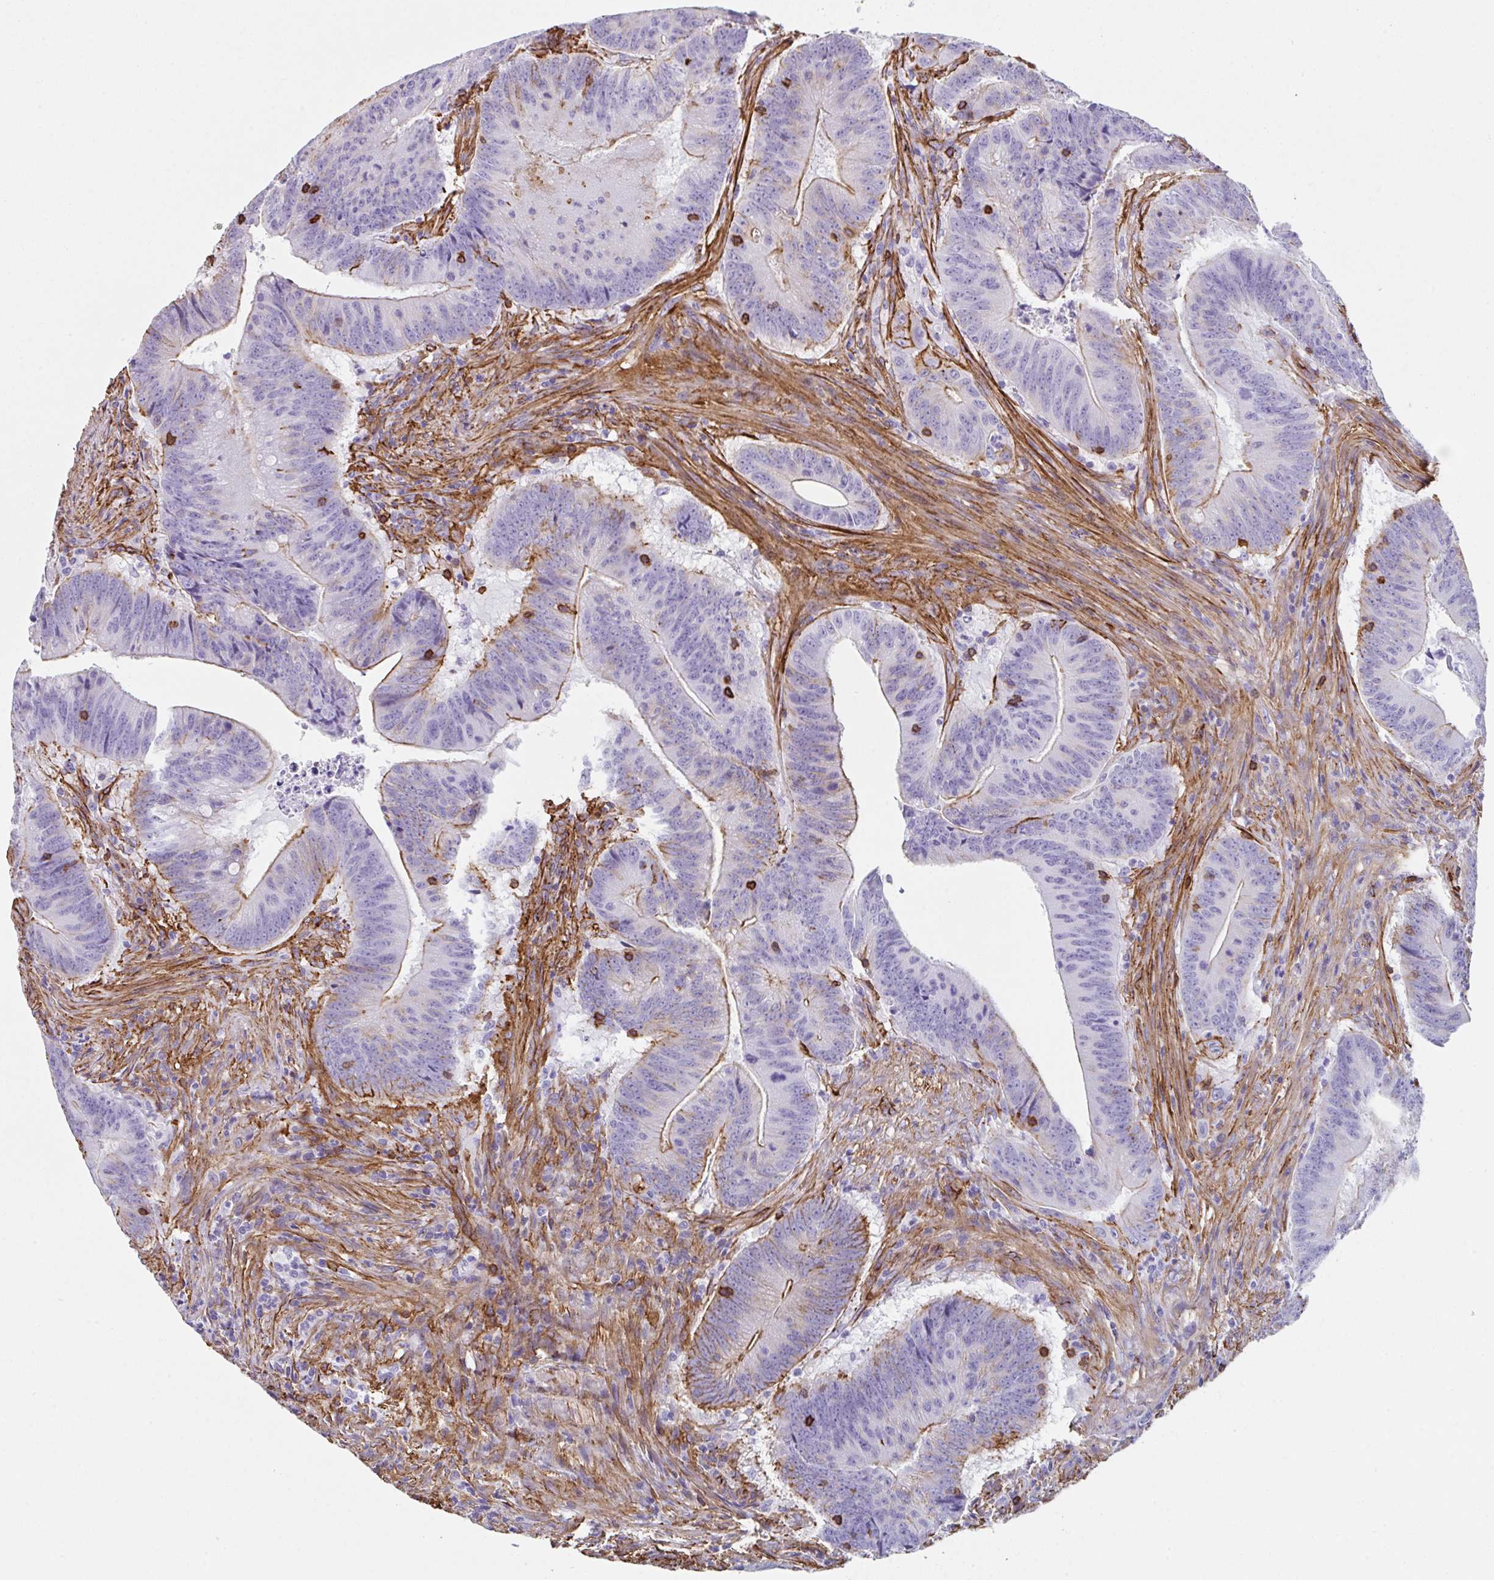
{"staining": {"intensity": "moderate", "quantity": "<25%", "location": "cytoplasmic/membranous"}, "tissue": "colorectal cancer", "cell_type": "Tumor cells", "image_type": "cancer", "snomed": [{"axis": "morphology", "description": "Adenocarcinoma, NOS"}, {"axis": "topography", "description": "Colon"}], "caption": "The photomicrograph shows immunohistochemical staining of colorectal cancer (adenocarcinoma). There is moderate cytoplasmic/membranous expression is identified in approximately <25% of tumor cells. (brown staining indicates protein expression, while blue staining denotes nuclei).", "gene": "DBN1", "patient": {"sex": "female", "age": 87}}